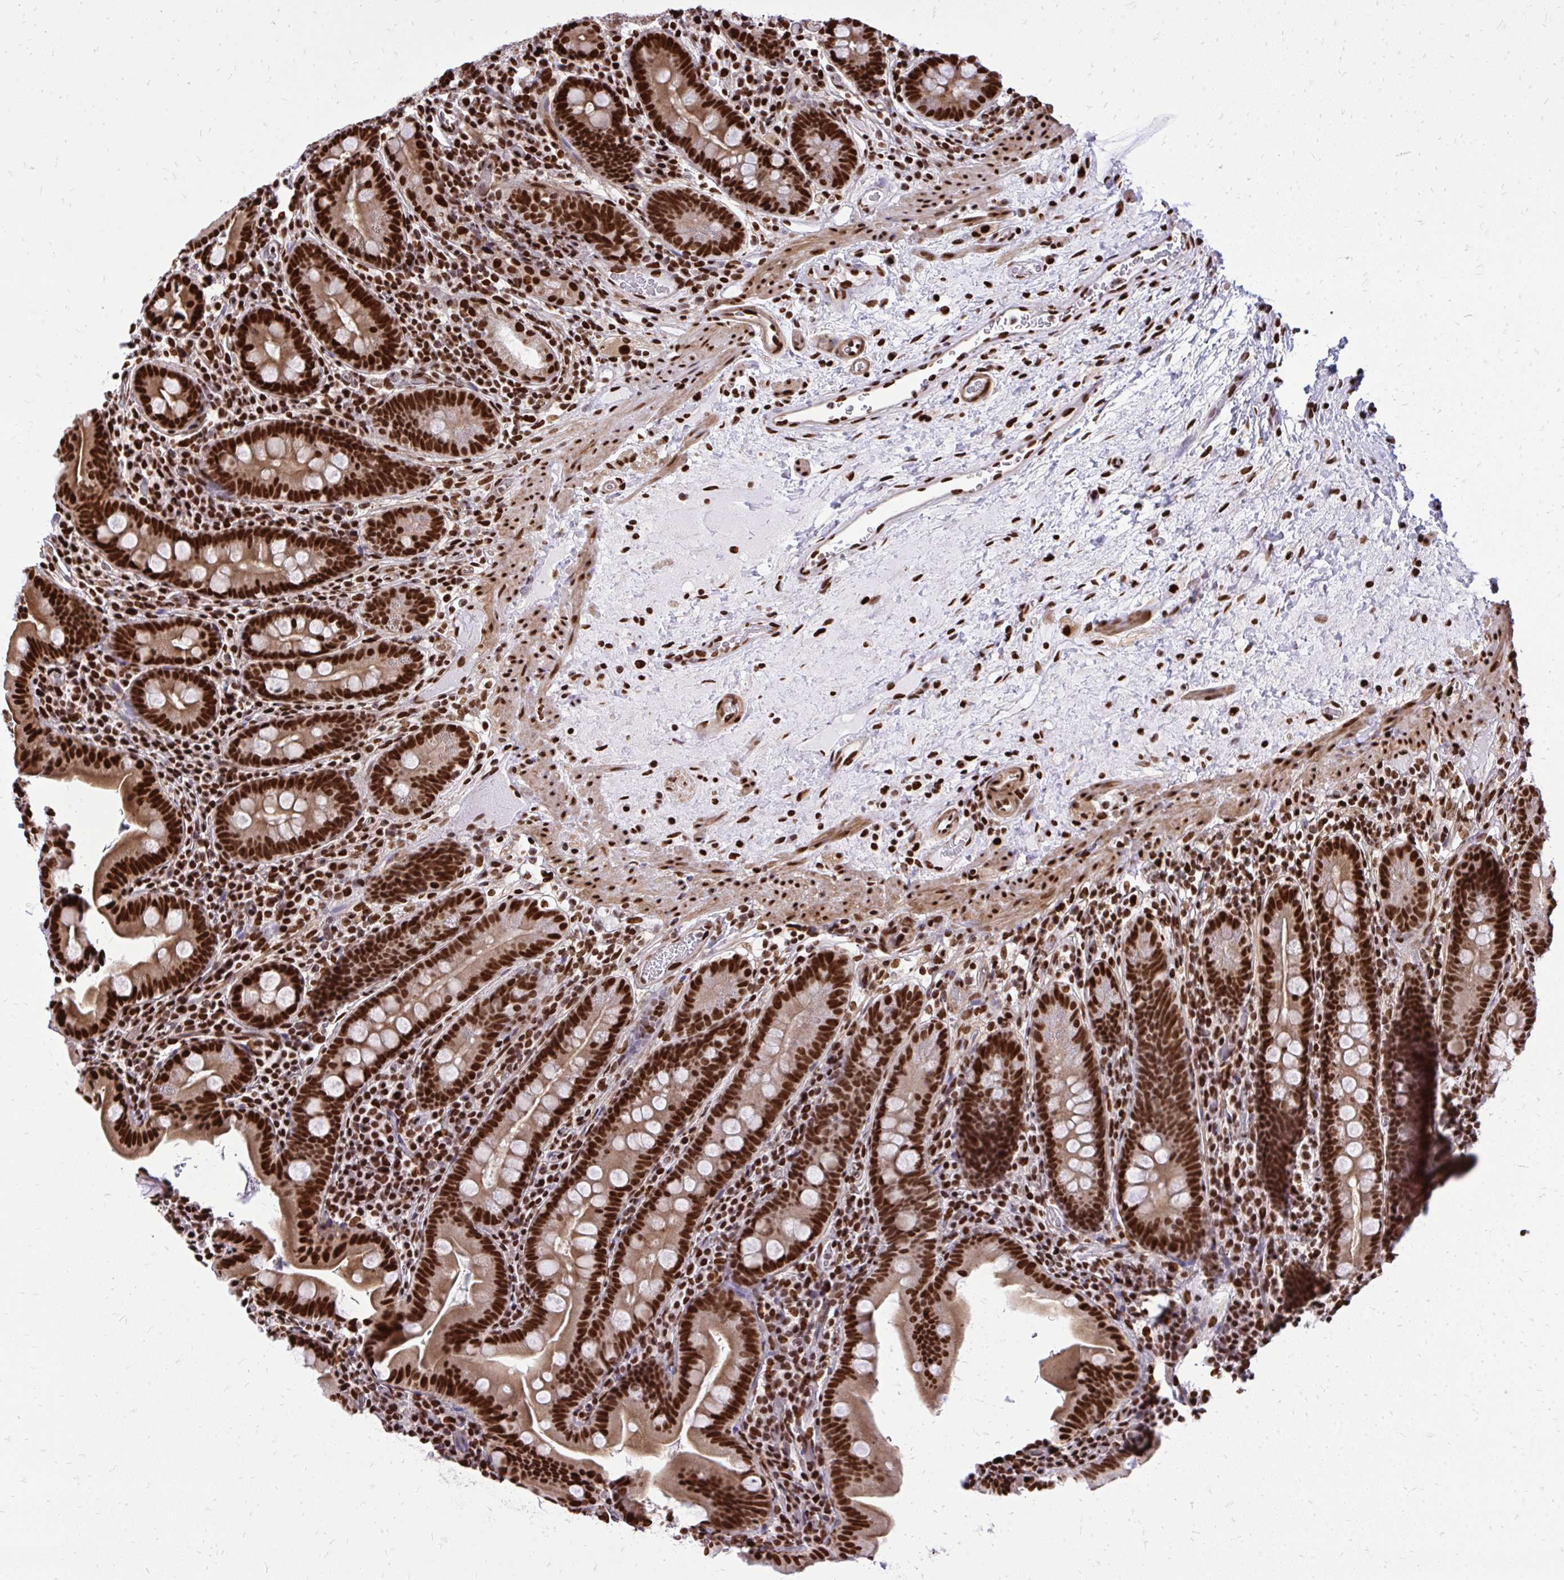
{"staining": {"intensity": "strong", "quantity": ">75%", "location": "cytoplasmic/membranous,nuclear"}, "tissue": "small intestine", "cell_type": "Glandular cells", "image_type": "normal", "snomed": [{"axis": "morphology", "description": "Normal tissue, NOS"}, {"axis": "topography", "description": "Small intestine"}], "caption": "Immunohistochemical staining of unremarkable small intestine reveals strong cytoplasmic/membranous,nuclear protein staining in approximately >75% of glandular cells.", "gene": "TBL1Y", "patient": {"sex": "male", "age": 26}}